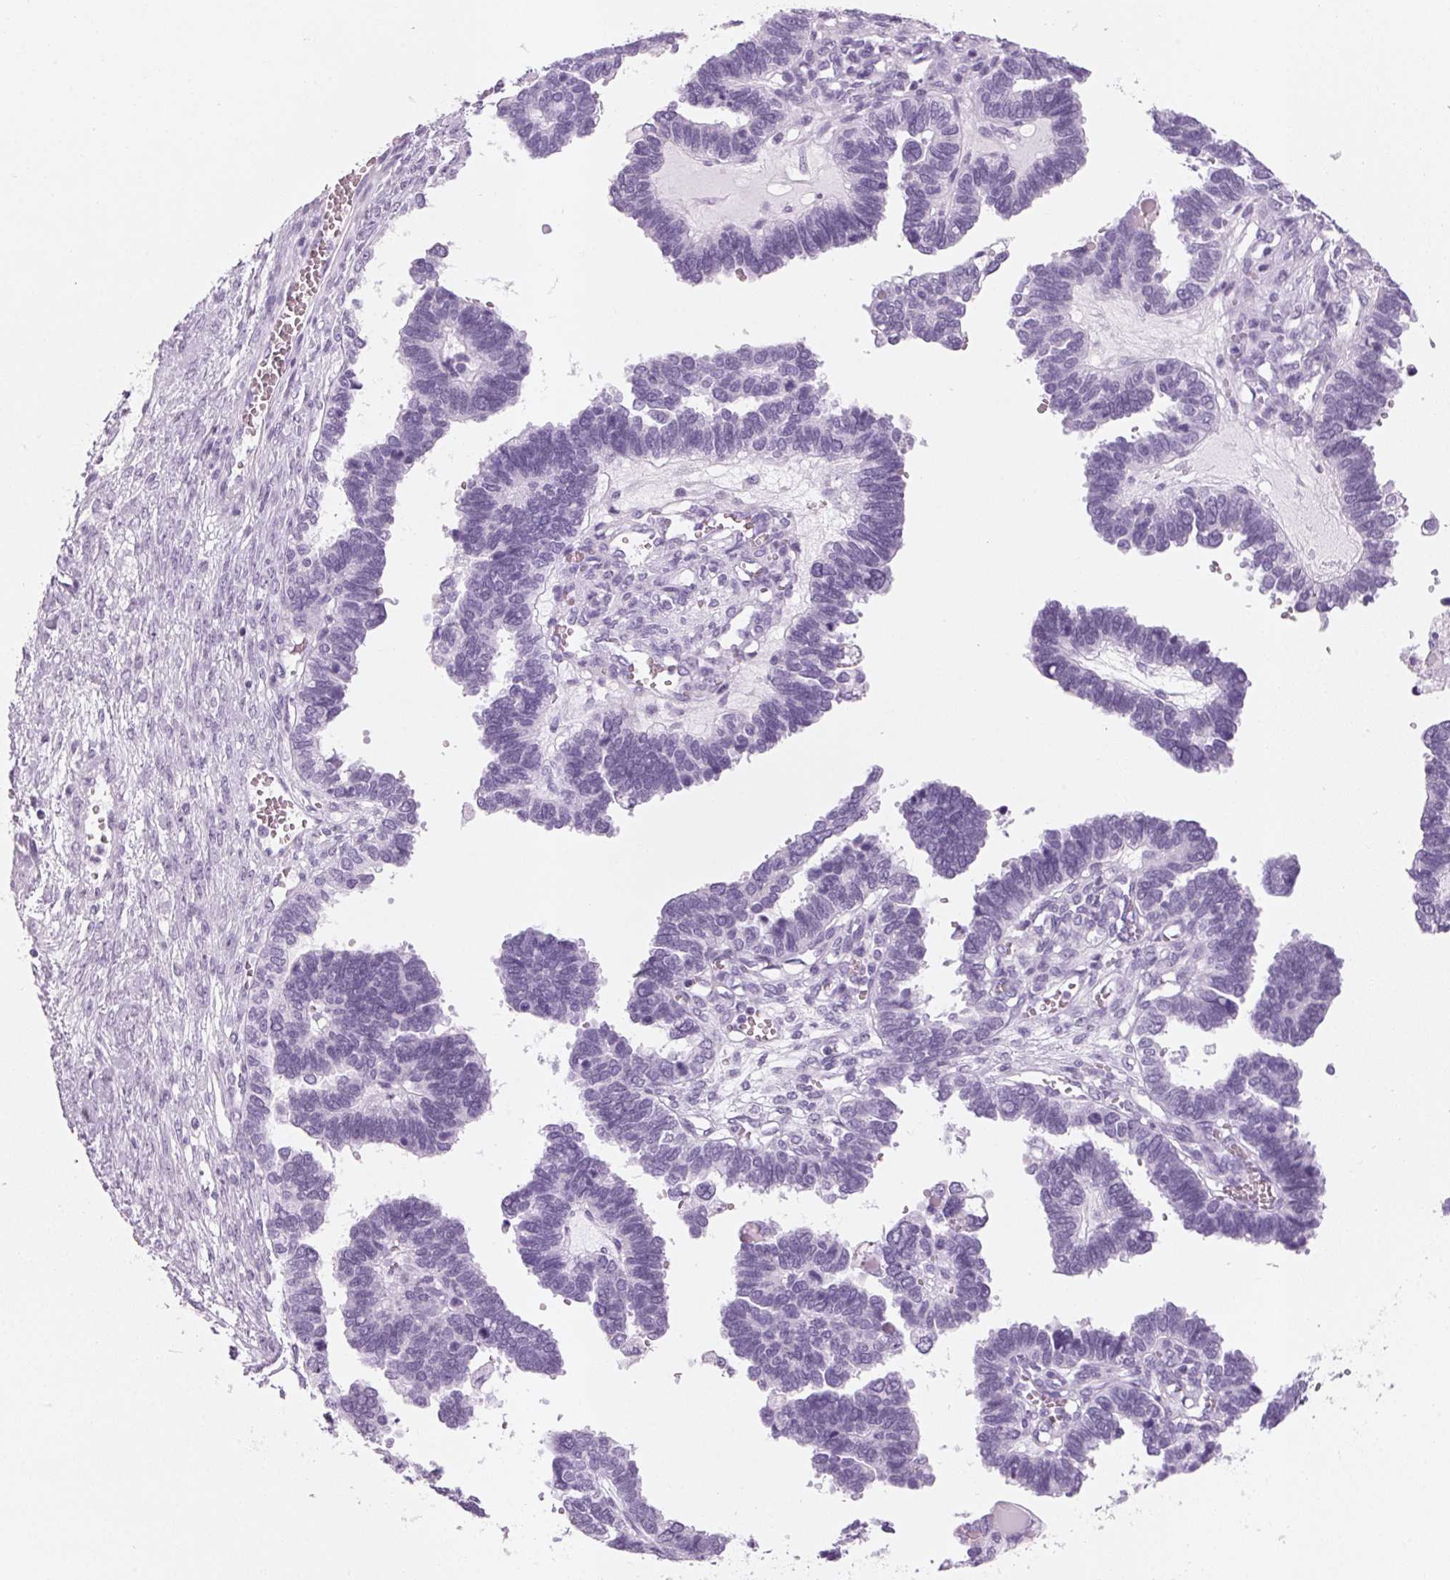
{"staining": {"intensity": "negative", "quantity": "none", "location": "none"}, "tissue": "ovarian cancer", "cell_type": "Tumor cells", "image_type": "cancer", "snomed": [{"axis": "morphology", "description": "Cystadenocarcinoma, serous, NOS"}, {"axis": "topography", "description": "Ovary"}], "caption": "A photomicrograph of human ovarian cancer is negative for staining in tumor cells. (DAB (3,3'-diaminobenzidine) IHC with hematoxylin counter stain).", "gene": "ADAM20", "patient": {"sex": "female", "age": 51}}